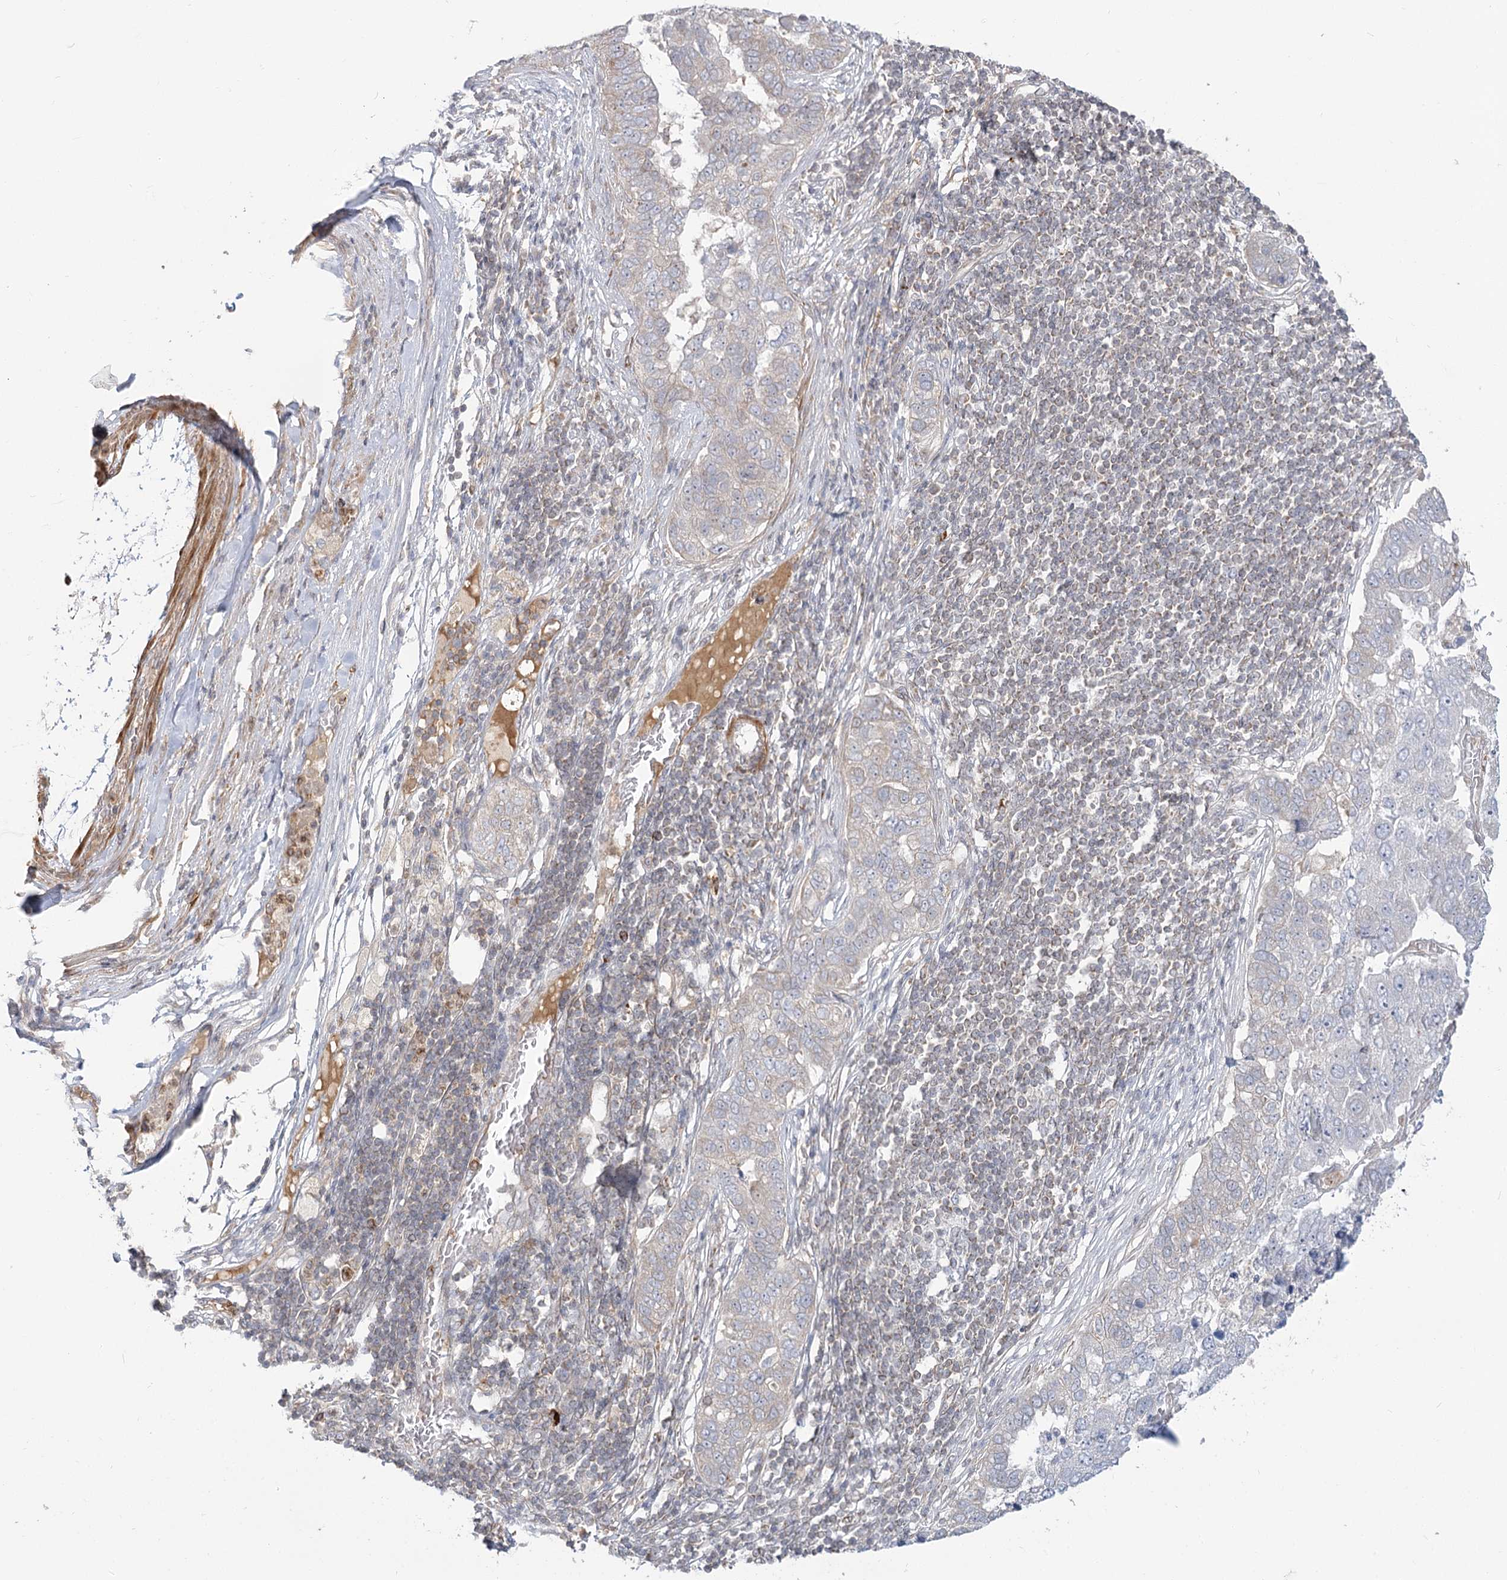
{"staining": {"intensity": "negative", "quantity": "none", "location": "none"}, "tissue": "pancreatic cancer", "cell_type": "Tumor cells", "image_type": "cancer", "snomed": [{"axis": "morphology", "description": "Adenocarcinoma, NOS"}, {"axis": "topography", "description": "Pancreas"}], "caption": "Immunohistochemistry (IHC) of adenocarcinoma (pancreatic) reveals no expression in tumor cells.", "gene": "MTMR3", "patient": {"sex": "female", "age": 61}}